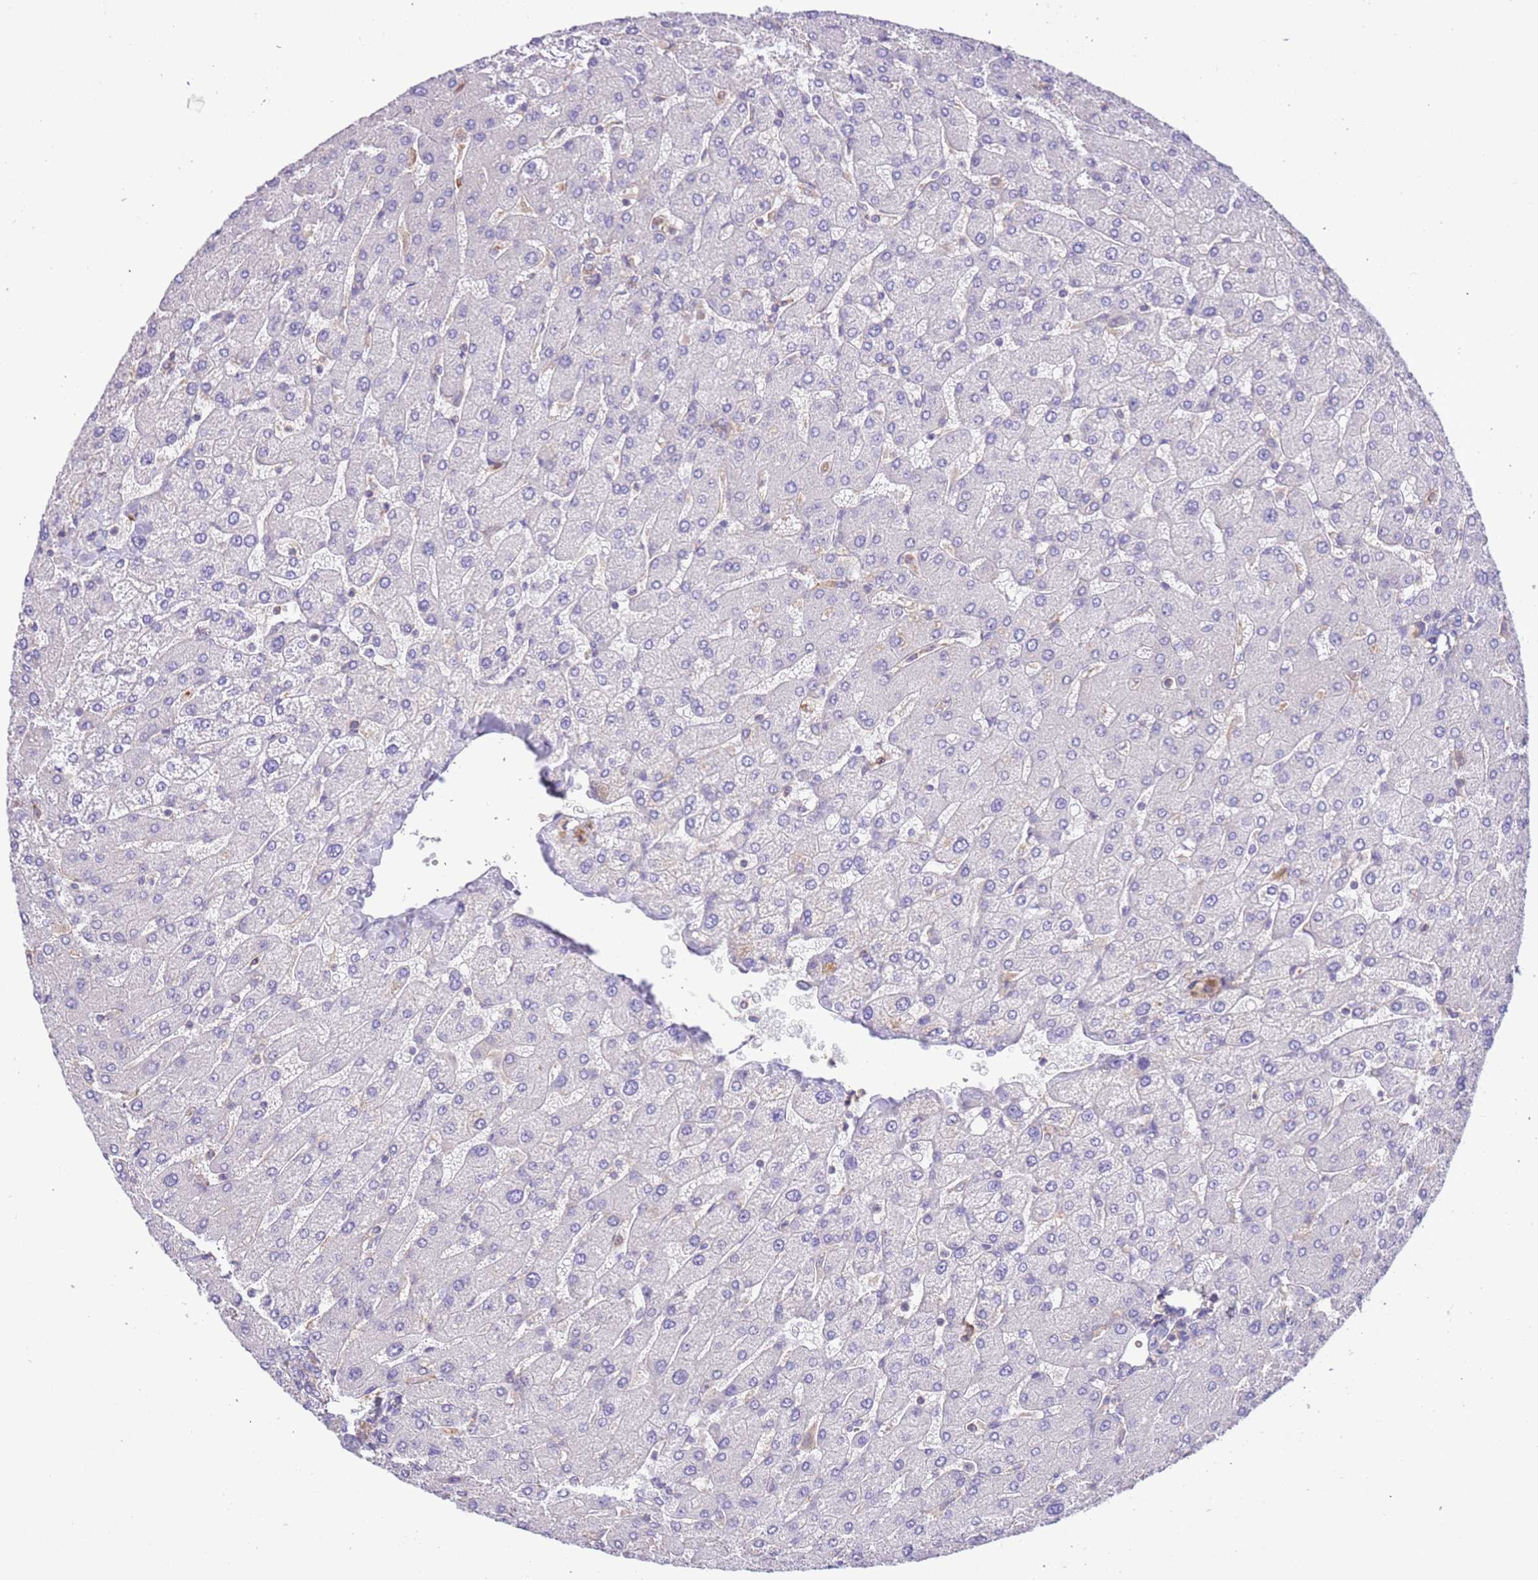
{"staining": {"intensity": "negative", "quantity": "none", "location": "none"}, "tissue": "liver", "cell_type": "Cholangiocytes", "image_type": "normal", "snomed": [{"axis": "morphology", "description": "Normal tissue, NOS"}, {"axis": "topography", "description": "Liver"}], "caption": "High magnification brightfield microscopy of benign liver stained with DAB (3,3'-diaminobenzidine) (brown) and counterstained with hematoxylin (blue): cholangiocytes show no significant positivity. (Immunohistochemistry, brightfield microscopy, high magnification).", "gene": "NAALADL1", "patient": {"sex": "male", "age": 55}}